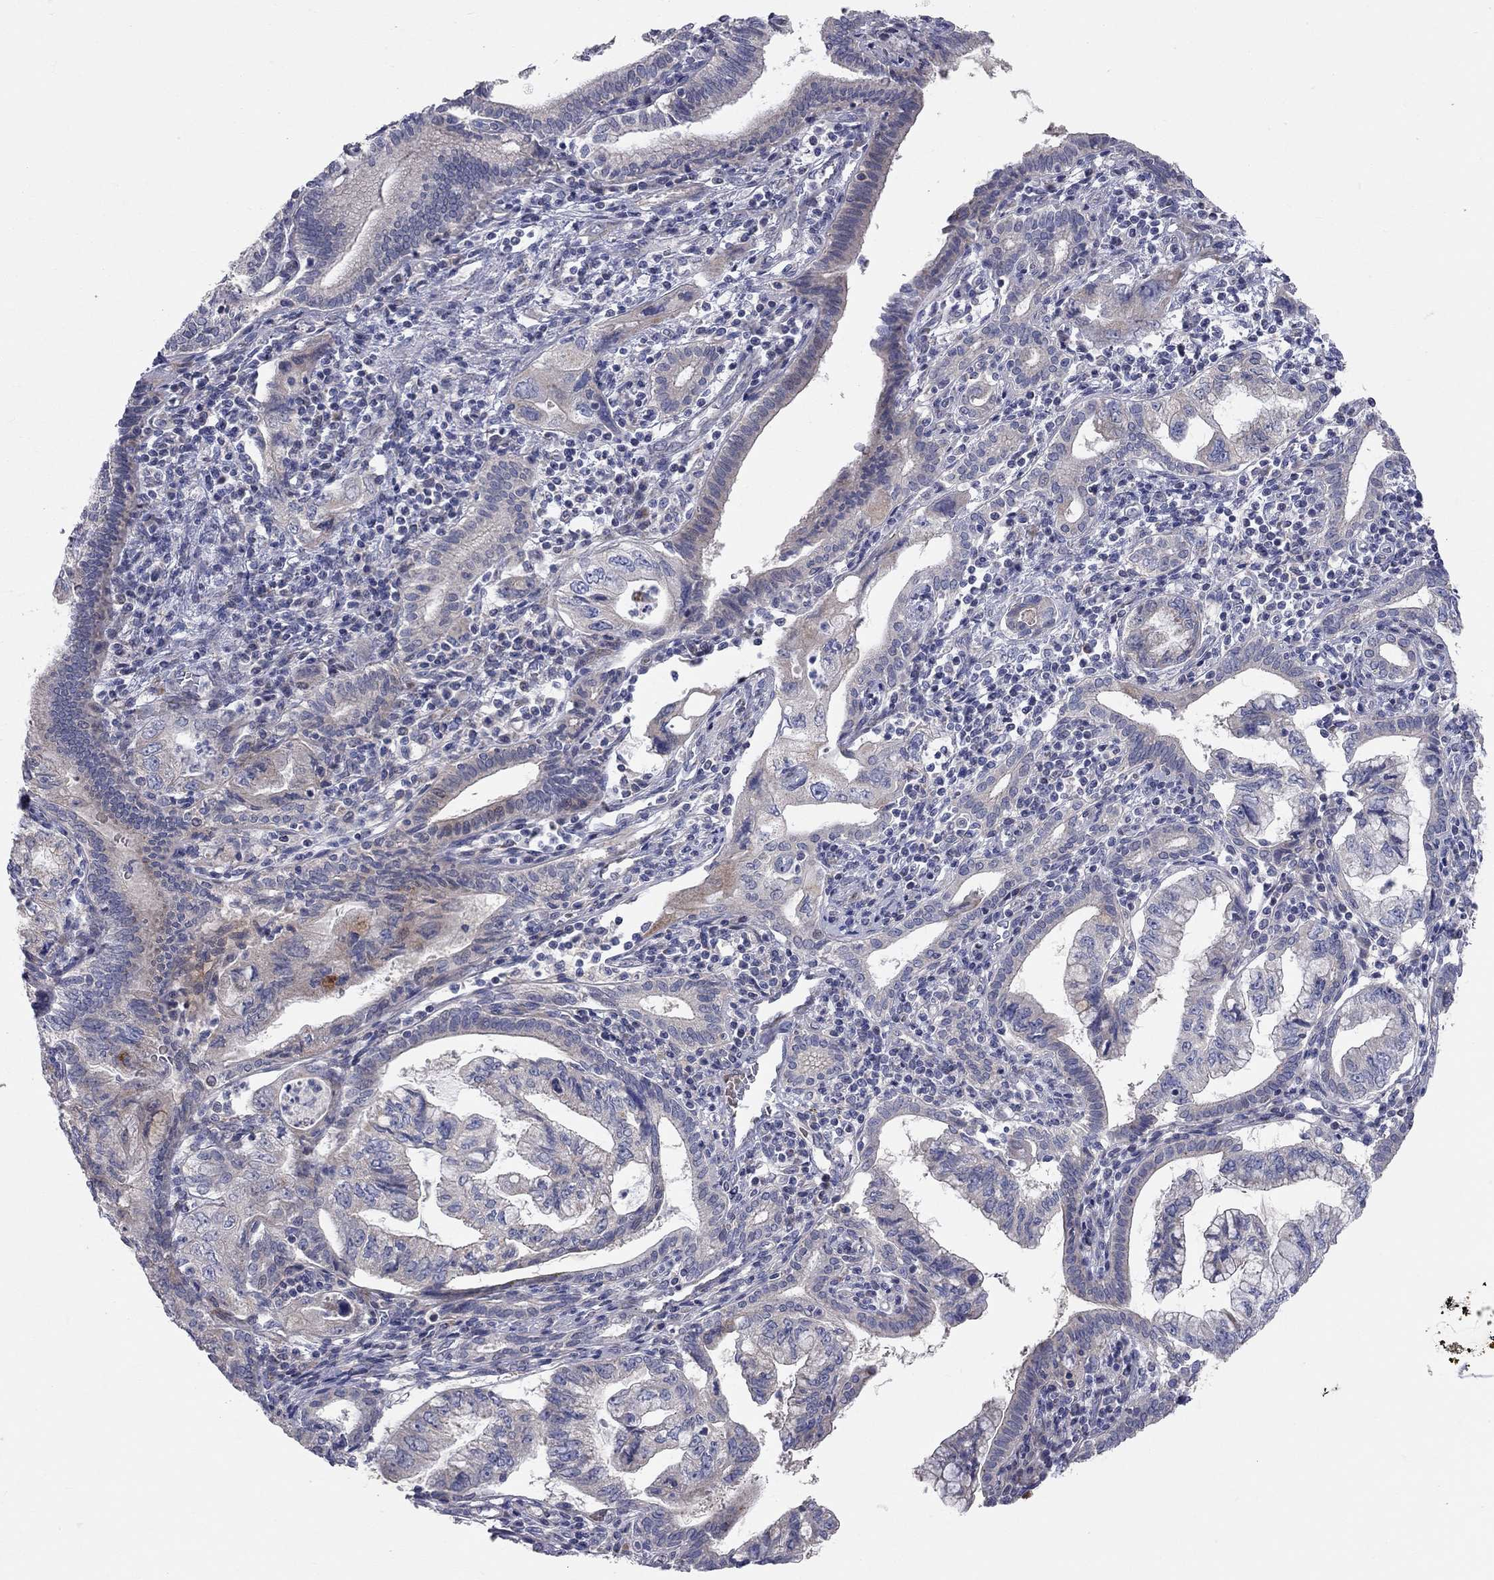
{"staining": {"intensity": "negative", "quantity": "none", "location": "none"}, "tissue": "pancreatic cancer", "cell_type": "Tumor cells", "image_type": "cancer", "snomed": [{"axis": "morphology", "description": "Adenocarcinoma, NOS"}, {"axis": "topography", "description": "Pancreas"}], "caption": "This is an immunohistochemistry micrograph of pancreatic cancer. There is no expression in tumor cells.", "gene": "KANSL1L", "patient": {"sex": "female", "age": 73}}